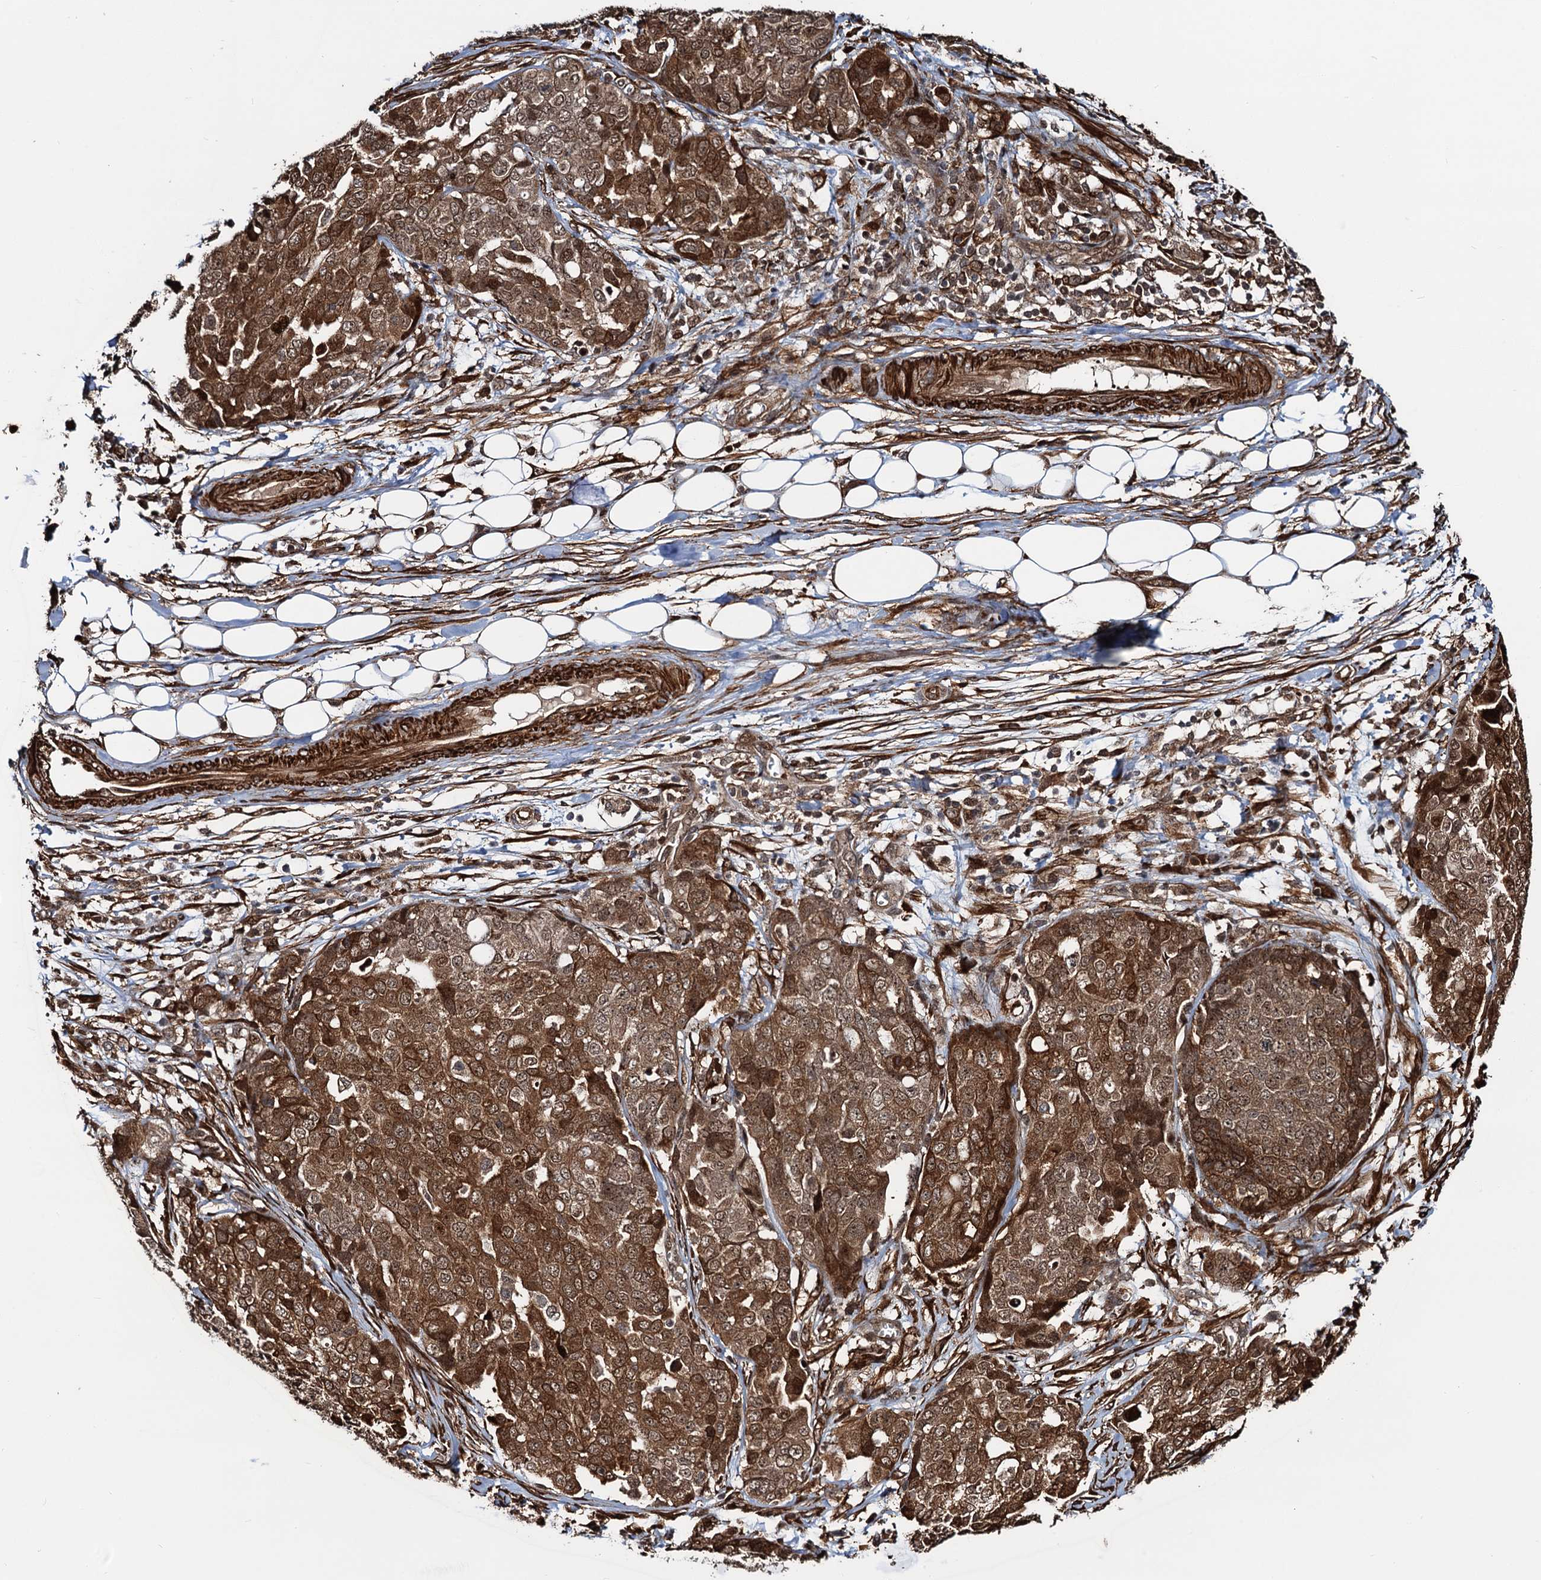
{"staining": {"intensity": "strong", "quantity": ">75%", "location": "cytoplasmic/membranous,nuclear"}, "tissue": "ovarian cancer", "cell_type": "Tumor cells", "image_type": "cancer", "snomed": [{"axis": "morphology", "description": "Cystadenocarcinoma, serous, NOS"}, {"axis": "topography", "description": "Soft tissue"}, {"axis": "topography", "description": "Ovary"}], "caption": "A high-resolution photomicrograph shows immunohistochemistry (IHC) staining of ovarian cancer, which reveals strong cytoplasmic/membranous and nuclear positivity in about >75% of tumor cells.", "gene": "SNRNP25", "patient": {"sex": "female", "age": 57}}